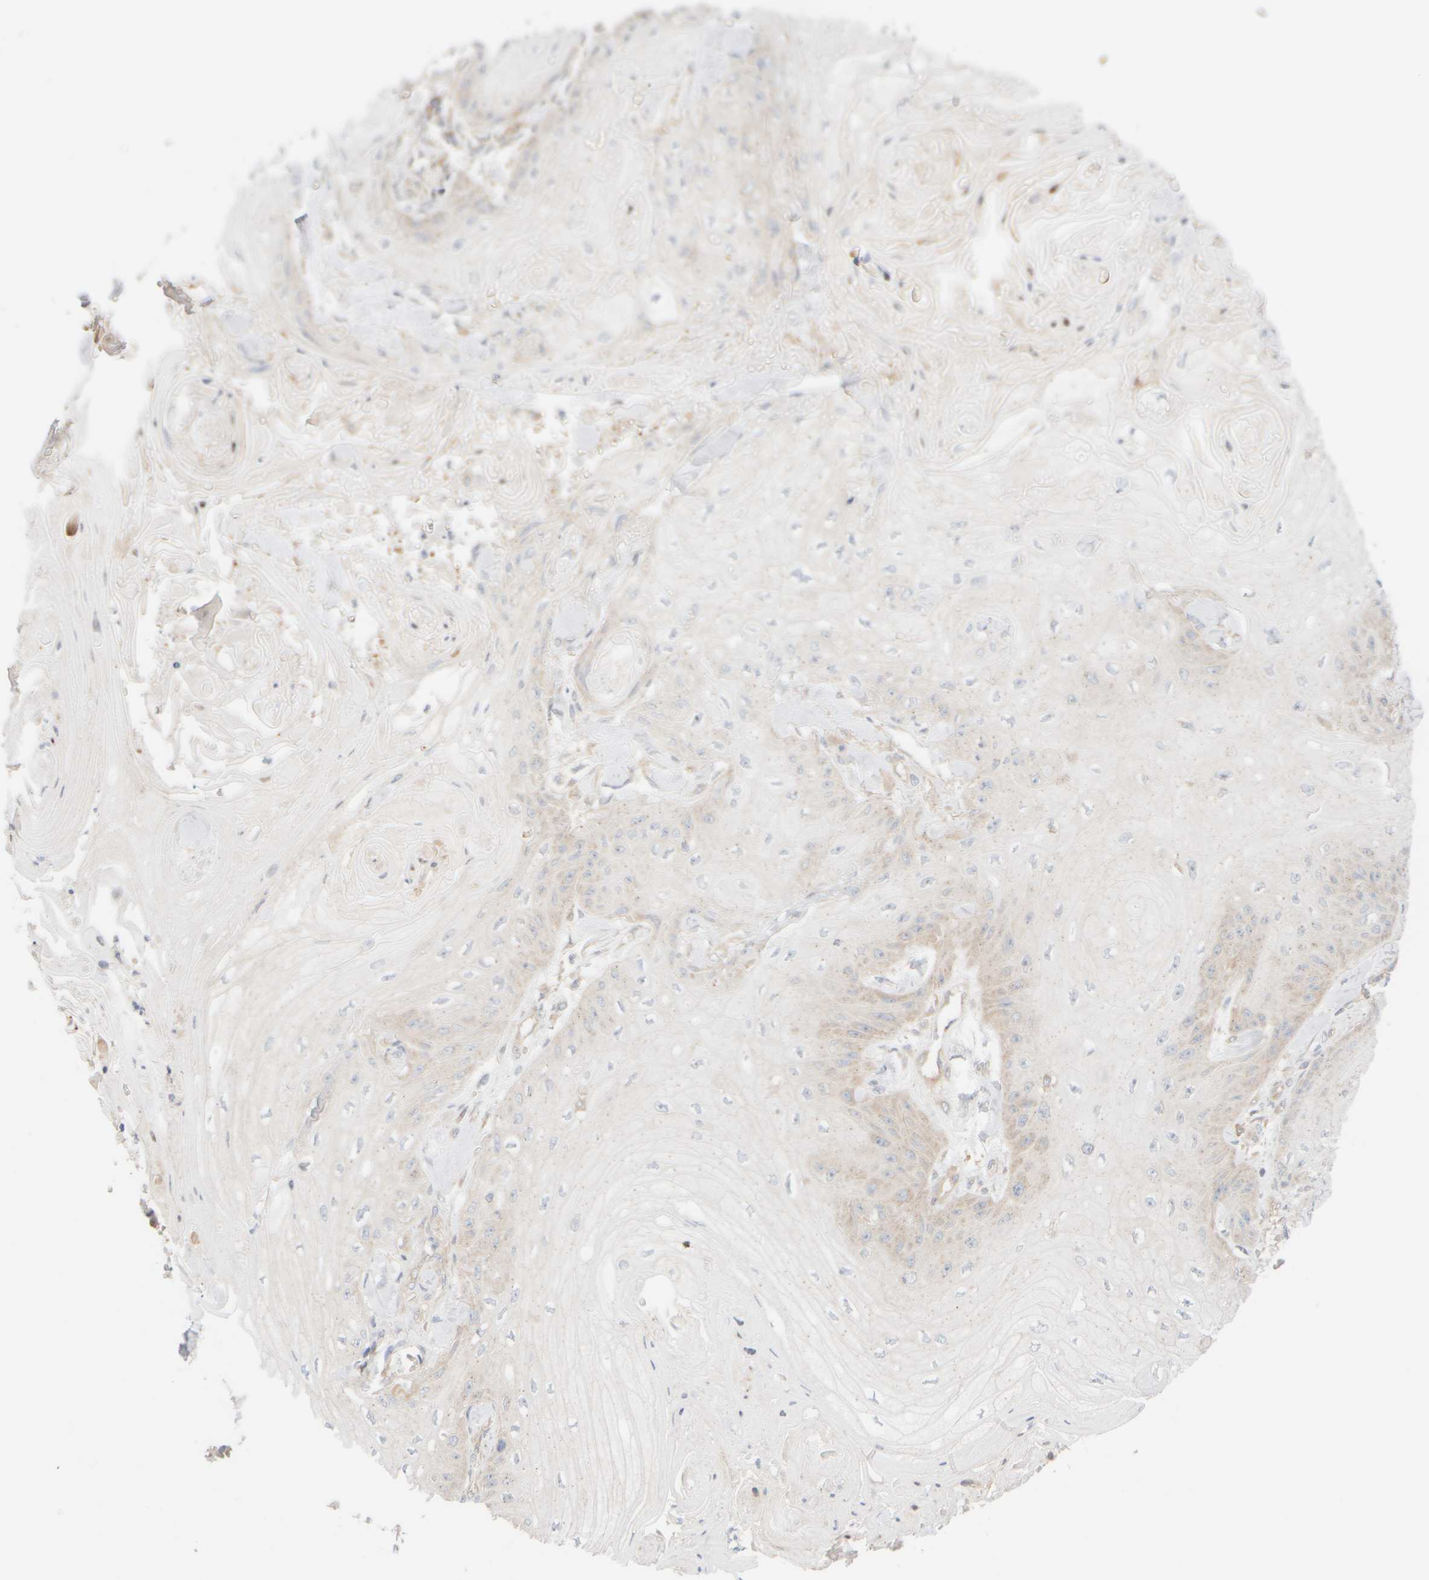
{"staining": {"intensity": "weak", "quantity": "<25%", "location": "cytoplasmic/membranous"}, "tissue": "skin cancer", "cell_type": "Tumor cells", "image_type": "cancer", "snomed": [{"axis": "morphology", "description": "Squamous cell carcinoma, NOS"}, {"axis": "topography", "description": "Skin"}], "caption": "DAB immunohistochemical staining of skin cancer (squamous cell carcinoma) reveals no significant expression in tumor cells. The staining was performed using DAB (3,3'-diaminobenzidine) to visualize the protein expression in brown, while the nuclei were stained in blue with hematoxylin (Magnification: 20x).", "gene": "RABEP1", "patient": {"sex": "male", "age": 74}}